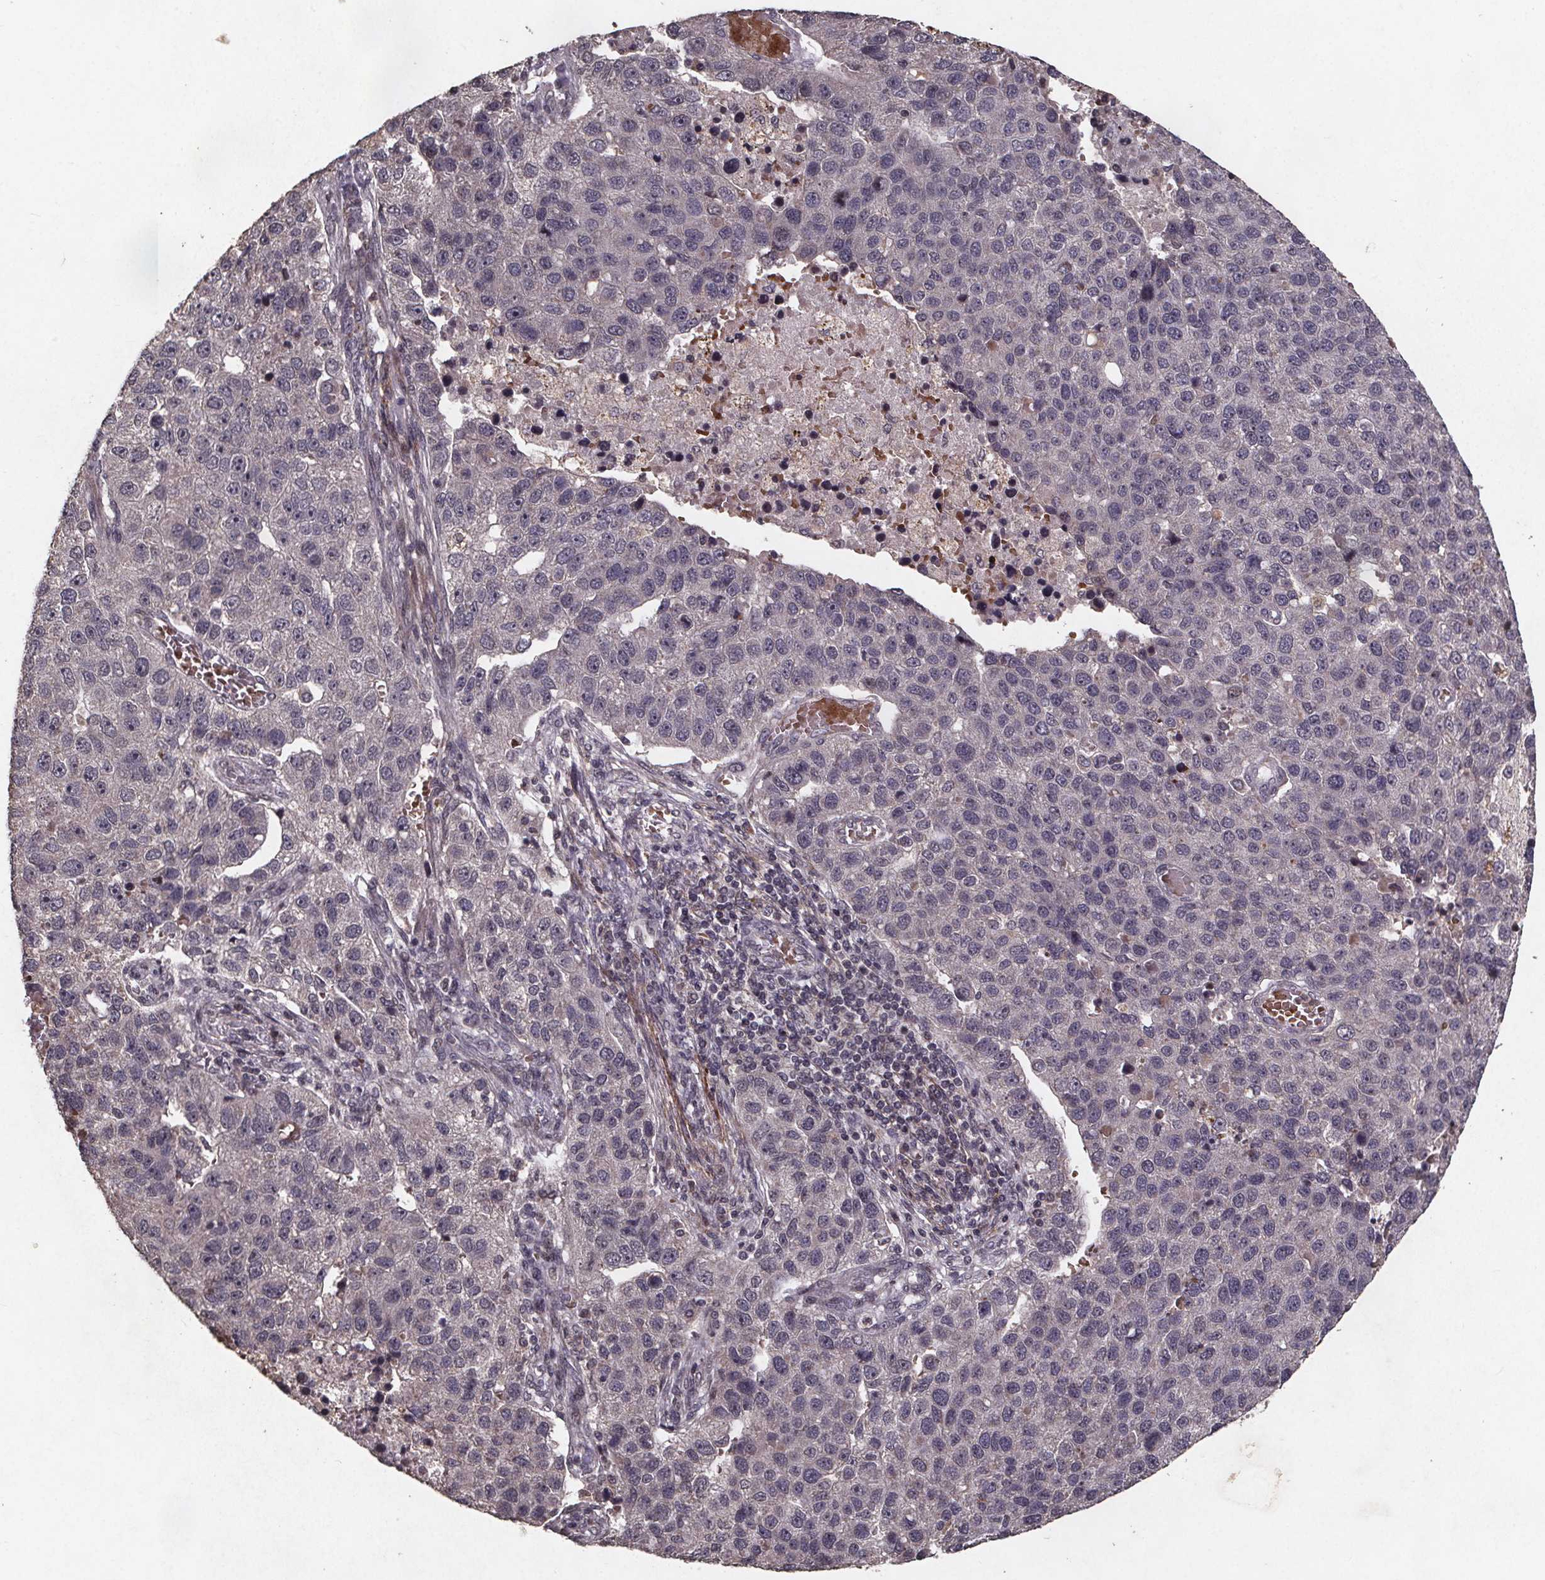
{"staining": {"intensity": "weak", "quantity": "<25%", "location": "cytoplasmic/membranous"}, "tissue": "pancreatic cancer", "cell_type": "Tumor cells", "image_type": "cancer", "snomed": [{"axis": "morphology", "description": "Adenocarcinoma, NOS"}, {"axis": "topography", "description": "Pancreas"}], "caption": "There is no significant expression in tumor cells of adenocarcinoma (pancreatic). (DAB immunohistochemistry visualized using brightfield microscopy, high magnification).", "gene": "GPX3", "patient": {"sex": "female", "age": 61}}